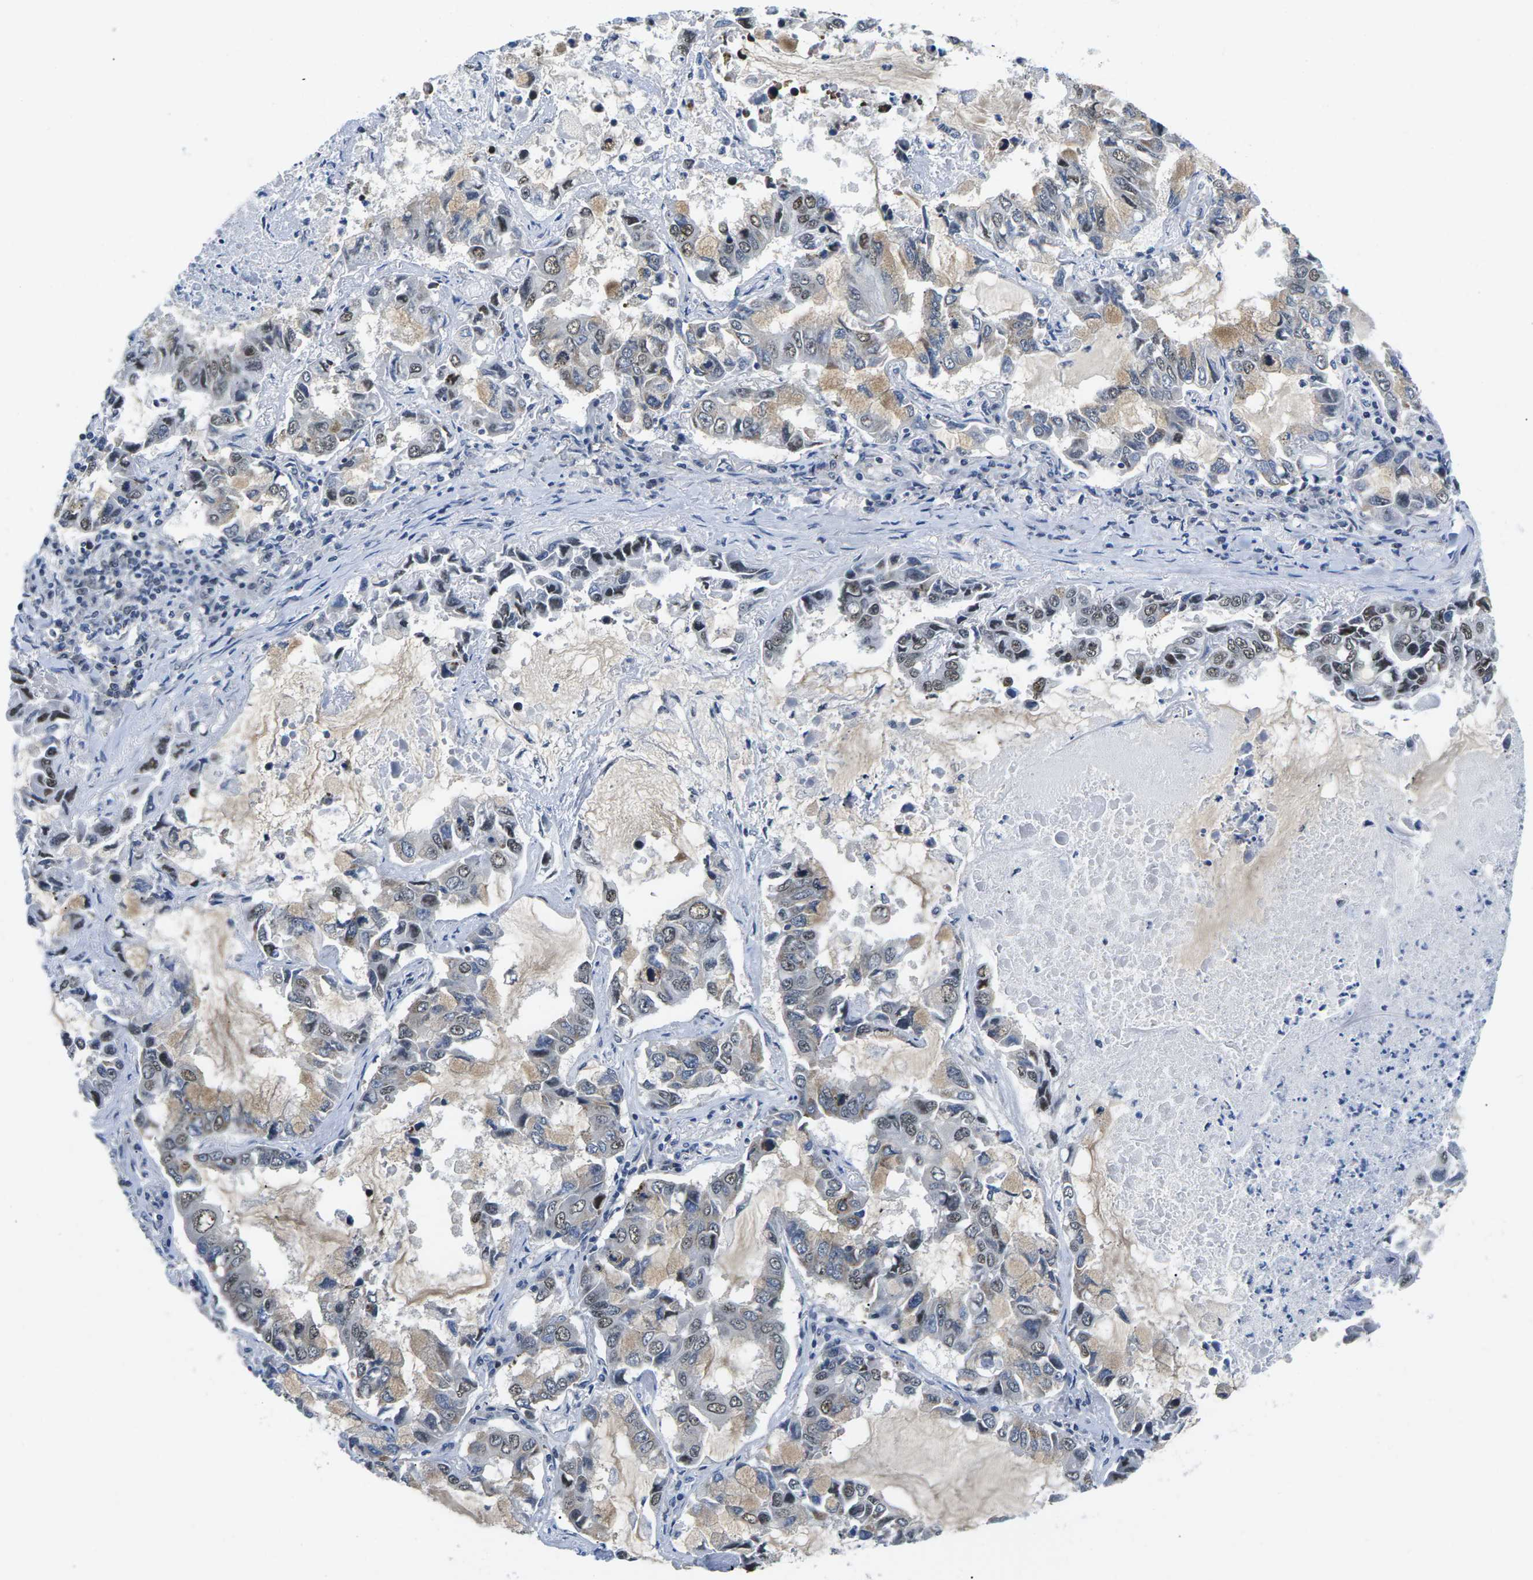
{"staining": {"intensity": "weak", "quantity": ">75%", "location": "nuclear"}, "tissue": "lung cancer", "cell_type": "Tumor cells", "image_type": "cancer", "snomed": [{"axis": "morphology", "description": "Adenocarcinoma, NOS"}, {"axis": "topography", "description": "Lung"}], "caption": "High-power microscopy captured an IHC image of lung cancer, revealing weak nuclear expression in approximately >75% of tumor cells.", "gene": "NSRP1", "patient": {"sex": "male", "age": 64}}